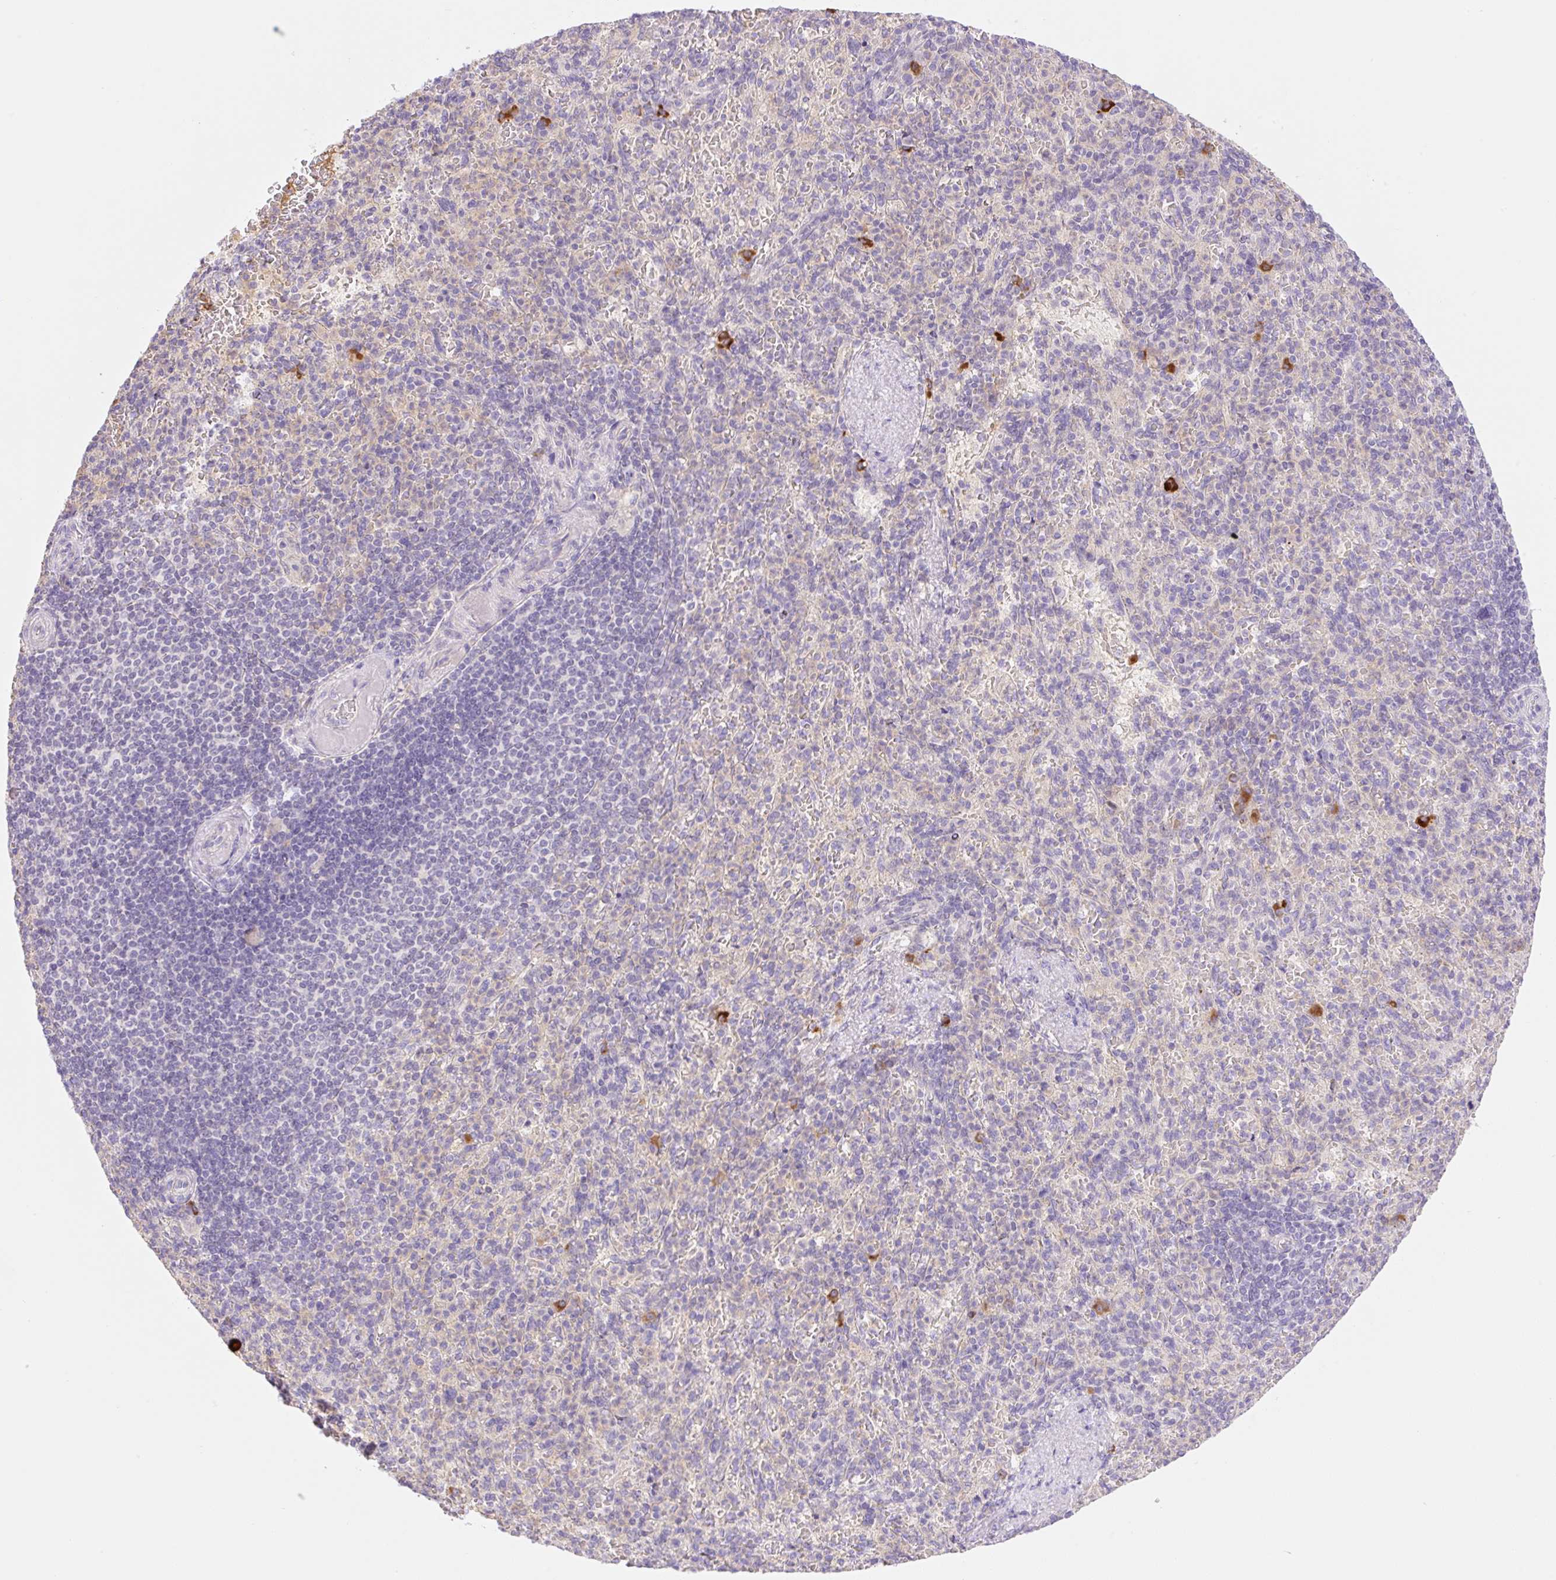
{"staining": {"intensity": "strong", "quantity": "<25%", "location": "cytoplasmic/membranous"}, "tissue": "spleen", "cell_type": "Cells in red pulp", "image_type": "normal", "snomed": [{"axis": "morphology", "description": "Normal tissue, NOS"}, {"axis": "topography", "description": "Spleen"}], "caption": "IHC staining of normal spleen, which shows medium levels of strong cytoplasmic/membranous staining in about <25% of cells in red pulp indicating strong cytoplasmic/membranous protein positivity. The staining was performed using DAB (brown) for protein detection and nuclei were counterstained in hematoxylin (blue).", "gene": "DENND5A", "patient": {"sex": "female", "age": 74}}